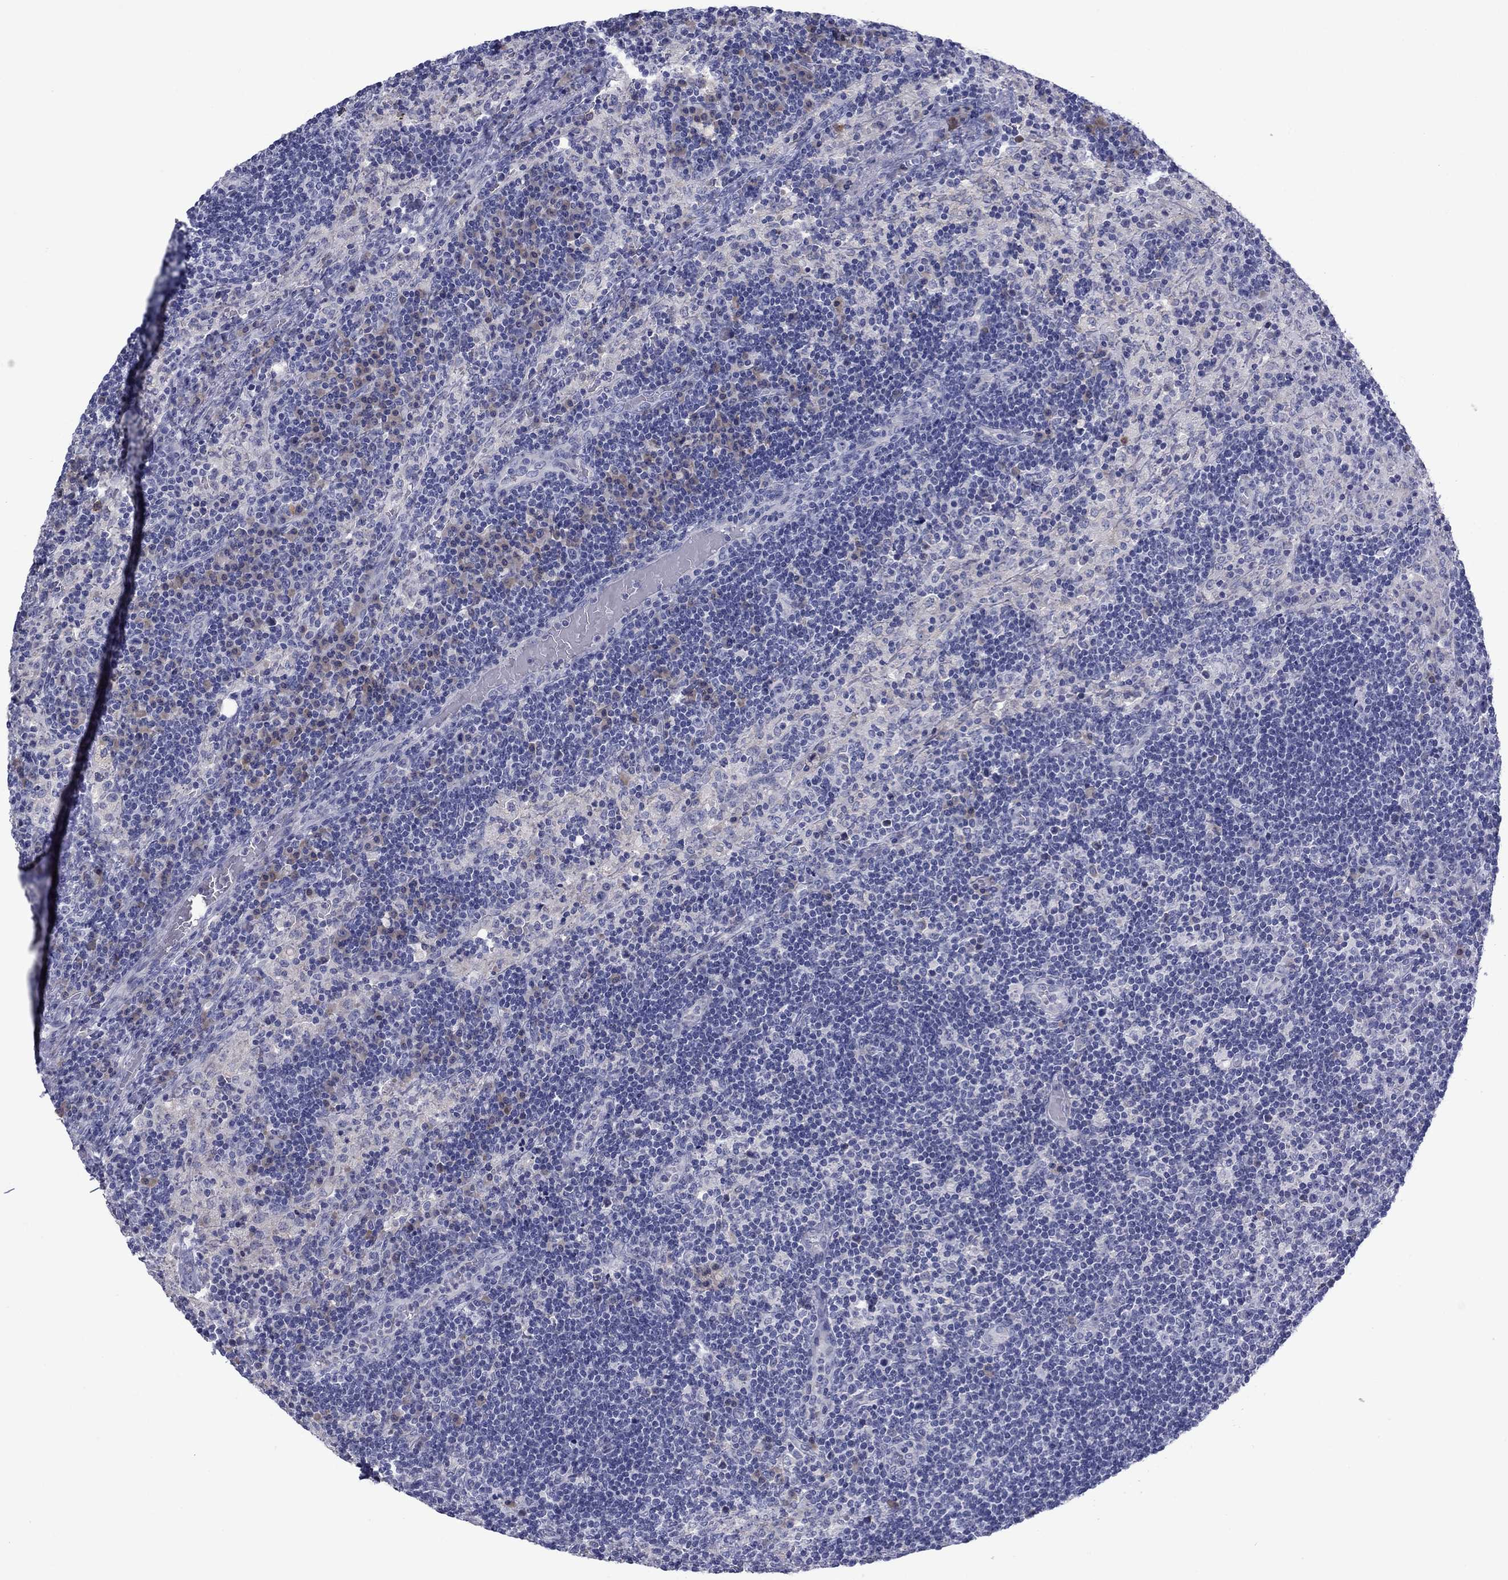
{"staining": {"intensity": "negative", "quantity": "none", "location": "none"}, "tissue": "lymph node", "cell_type": "Germinal center cells", "image_type": "normal", "snomed": [{"axis": "morphology", "description": "Normal tissue, NOS"}, {"axis": "topography", "description": "Lymph node"}], "caption": "IHC image of unremarkable lymph node stained for a protein (brown), which displays no expression in germinal center cells.", "gene": "TMPRSS11A", "patient": {"sex": "male", "age": 63}}